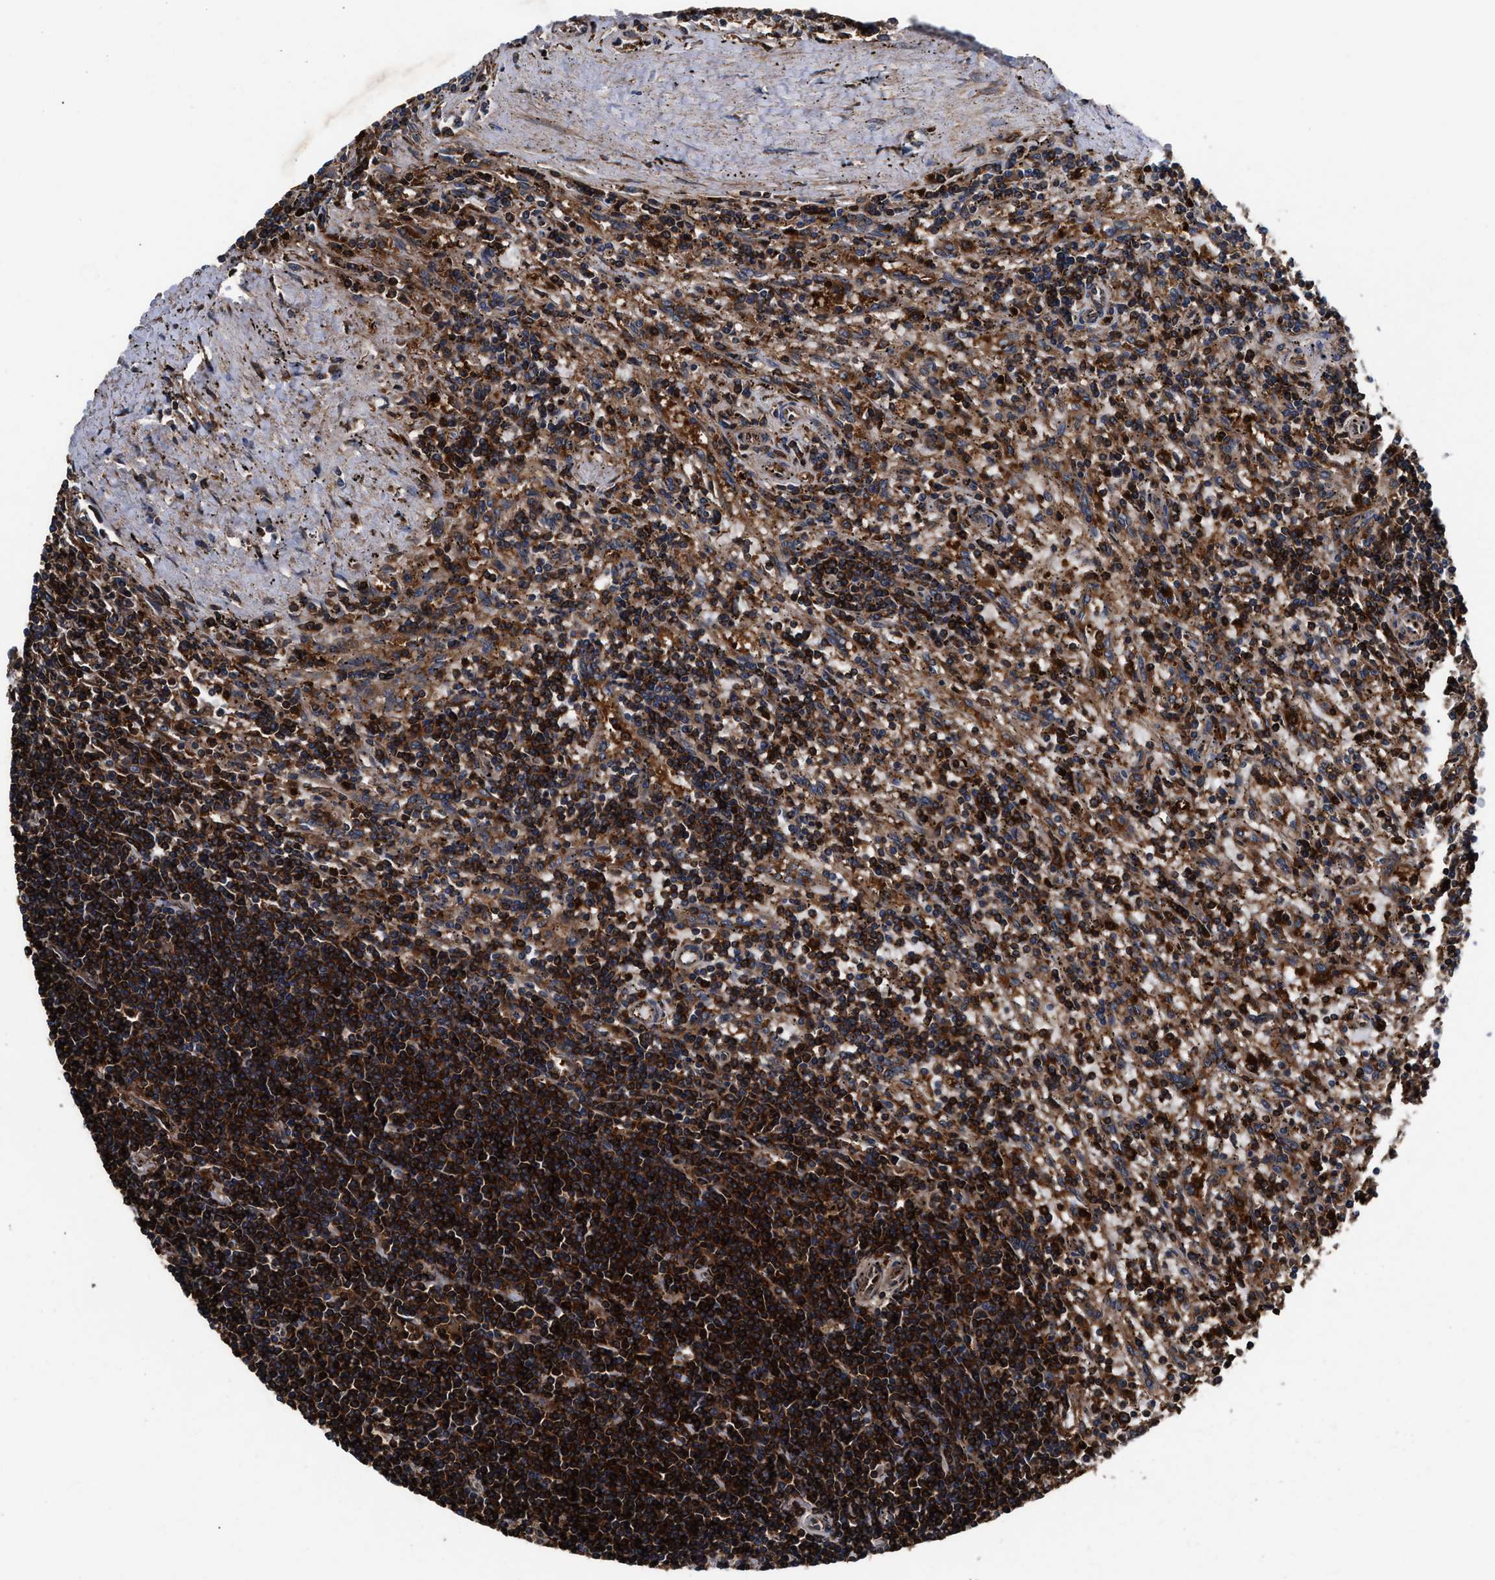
{"staining": {"intensity": "strong", "quantity": ">75%", "location": "cytoplasmic/membranous"}, "tissue": "lymphoma", "cell_type": "Tumor cells", "image_type": "cancer", "snomed": [{"axis": "morphology", "description": "Malignant lymphoma, non-Hodgkin's type, Low grade"}, {"axis": "topography", "description": "Spleen"}], "caption": "Low-grade malignant lymphoma, non-Hodgkin's type was stained to show a protein in brown. There is high levels of strong cytoplasmic/membranous staining in about >75% of tumor cells.", "gene": "KYAT1", "patient": {"sex": "male", "age": 76}}